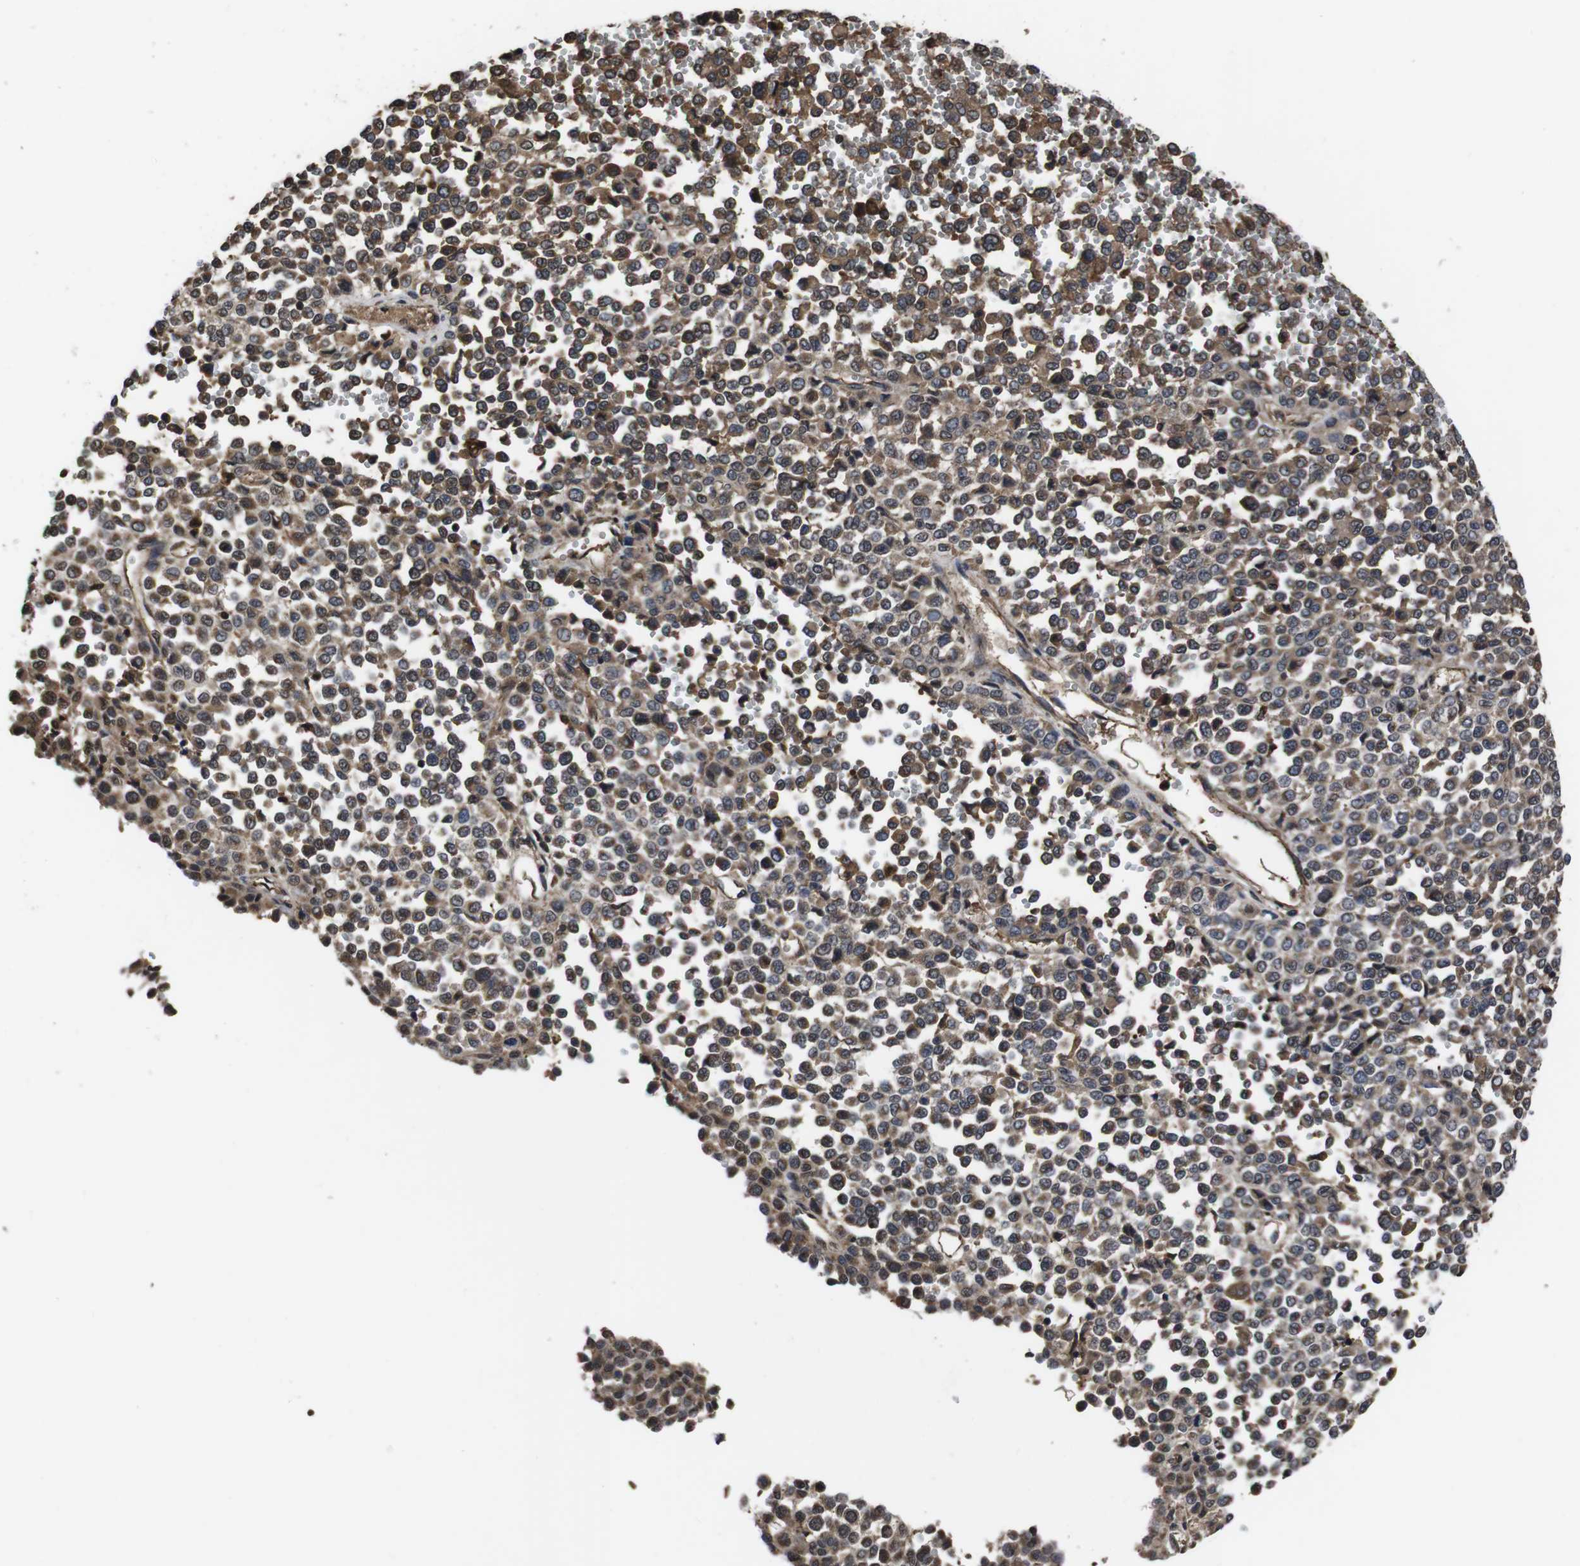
{"staining": {"intensity": "moderate", "quantity": ">75%", "location": "cytoplasmic/membranous"}, "tissue": "melanoma", "cell_type": "Tumor cells", "image_type": "cancer", "snomed": [{"axis": "morphology", "description": "Malignant melanoma, Metastatic site"}, {"axis": "topography", "description": "Pancreas"}], "caption": "Moderate cytoplasmic/membranous staining is appreciated in about >75% of tumor cells in malignant melanoma (metastatic site).", "gene": "CXCL11", "patient": {"sex": "female", "age": 30}}